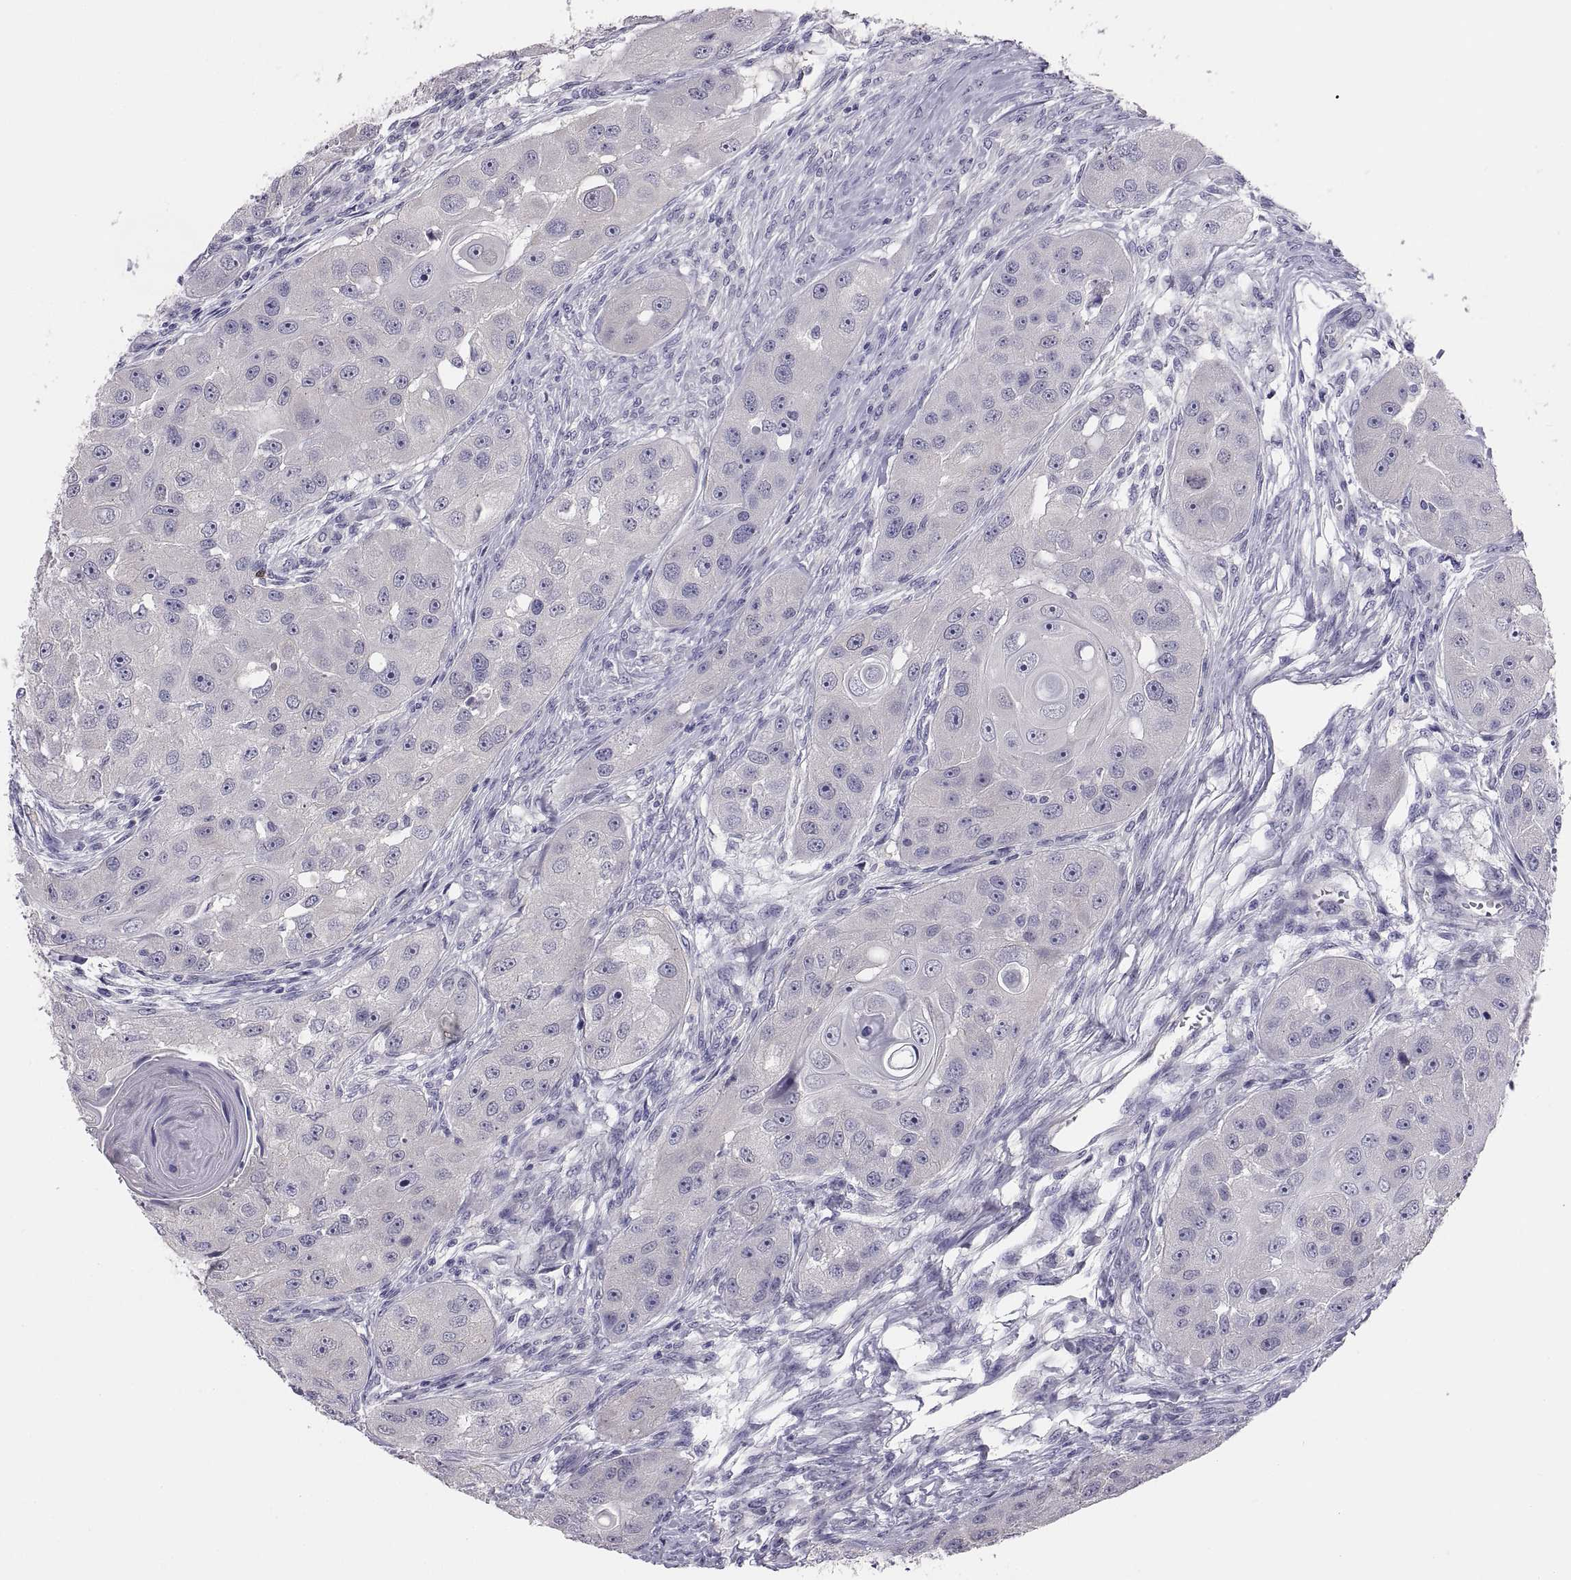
{"staining": {"intensity": "negative", "quantity": "none", "location": "none"}, "tissue": "head and neck cancer", "cell_type": "Tumor cells", "image_type": "cancer", "snomed": [{"axis": "morphology", "description": "Squamous cell carcinoma, NOS"}, {"axis": "topography", "description": "Head-Neck"}], "caption": "Head and neck squamous cell carcinoma stained for a protein using immunohistochemistry shows no positivity tumor cells.", "gene": "STRC", "patient": {"sex": "male", "age": 51}}